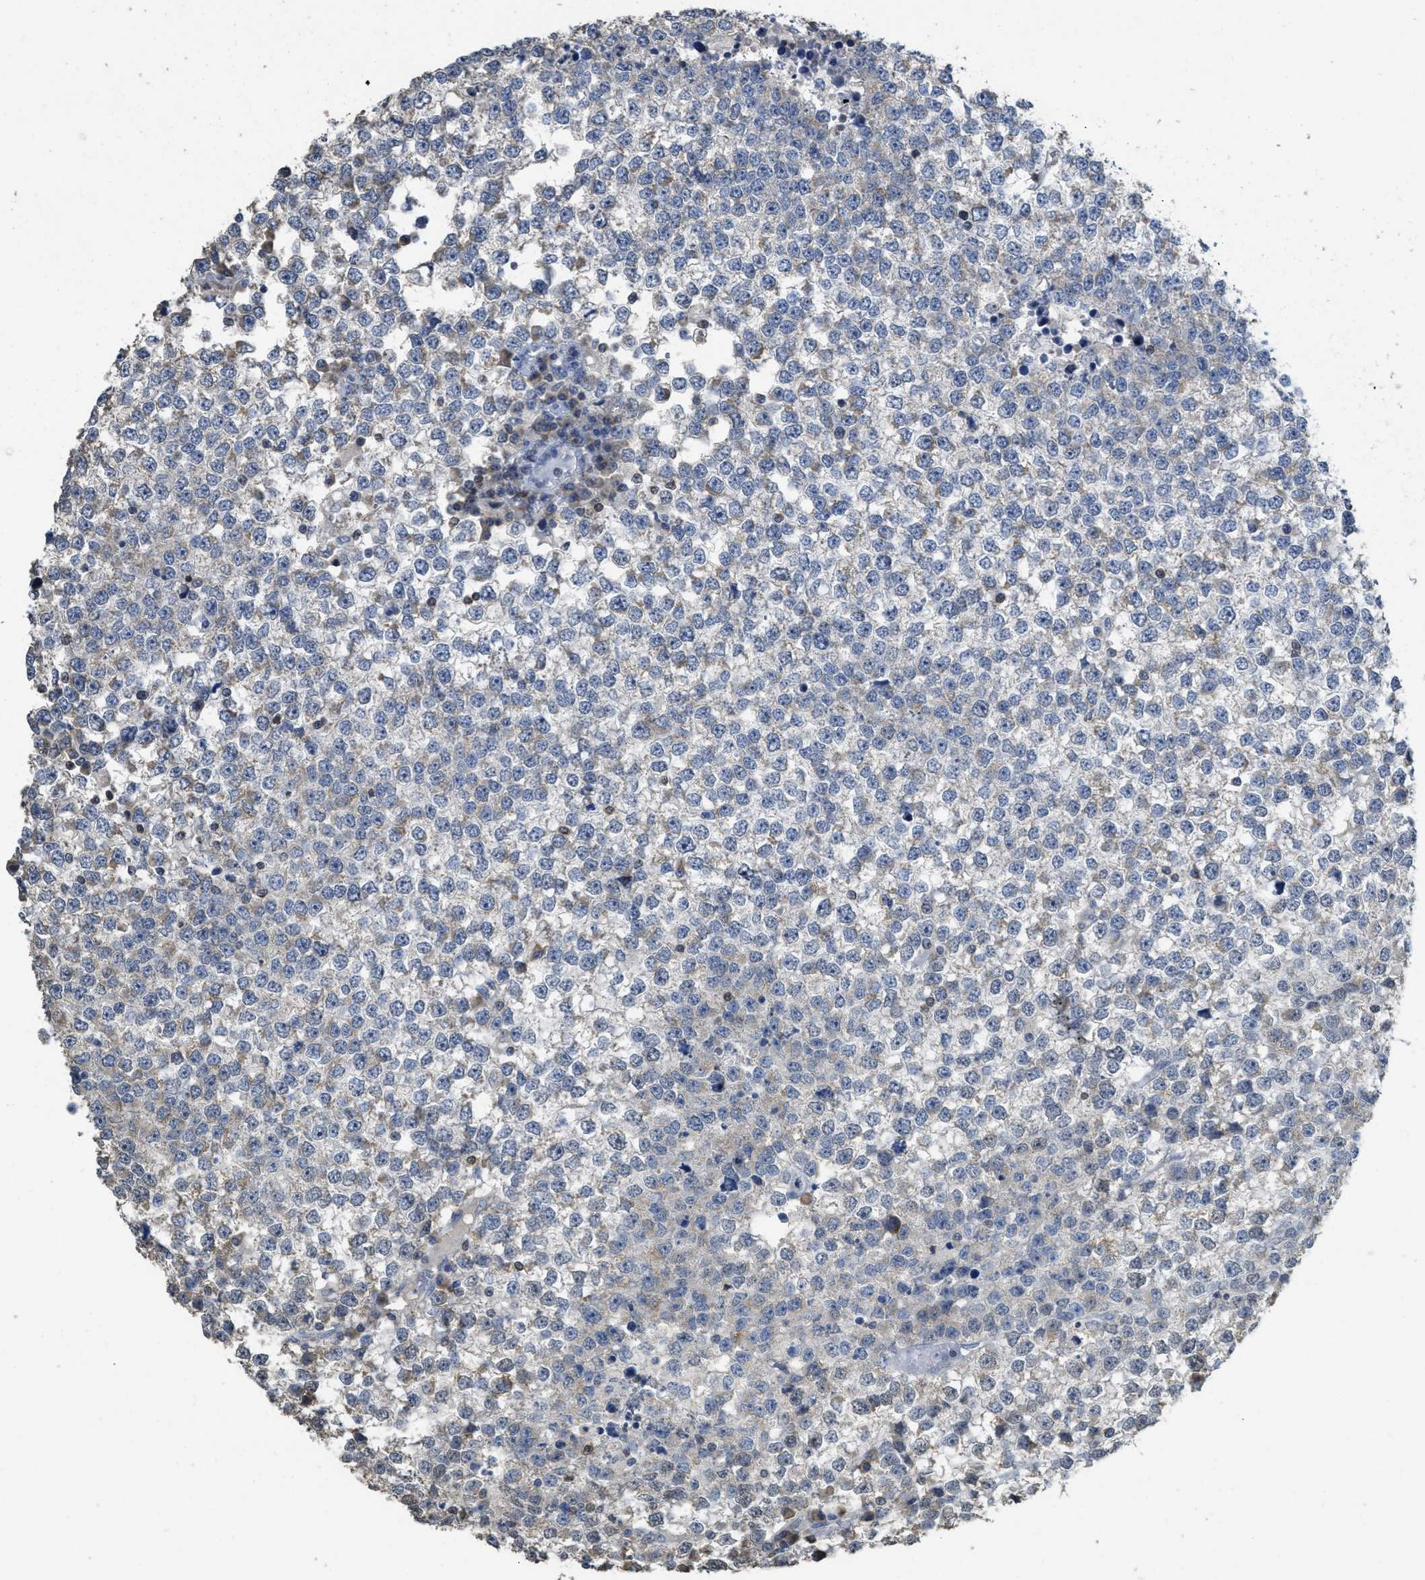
{"staining": {"intensity": "weak", "quantity": "<25%", "location": "cytoplasmic/membranous"}, "tissue": "testis cancer", "cell_type": "Tumor cells", "image_type": "cancer", "snomed": [{"axis": "morphology", "description": "Seminoma, NOS"}, {"axis": "topography", "description": "Testis"}], "caption": "There is no significant positivity in tumor cells of testis cancer.", "gene": "SFXN2", "patient": {"sex": "male", "age": 65}}